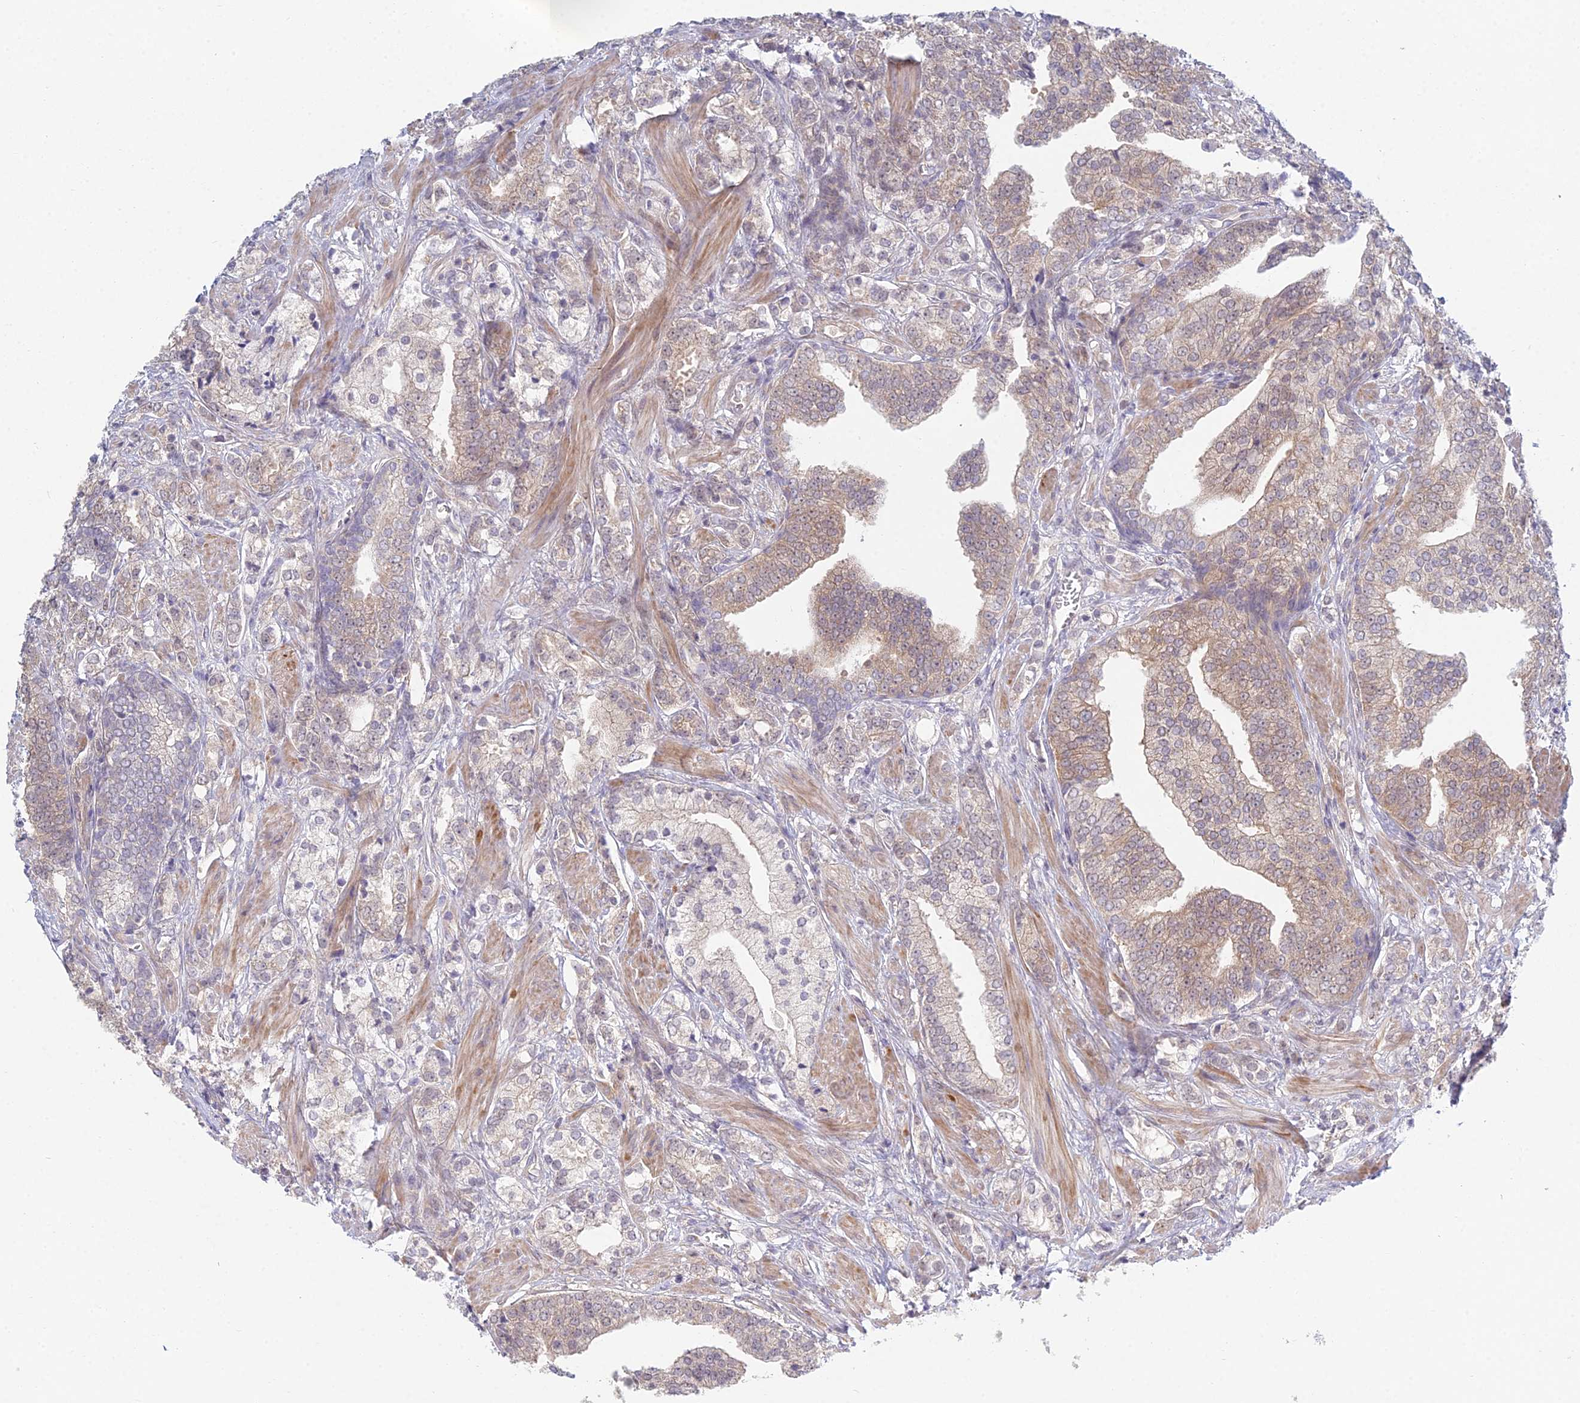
{"staining": {"intensity": "negative", "quantity": "none", "location": "none"}, "tissue": "prostate cancer", "cell_type": "Tumor cells", "image_type": "cancer", "snomed": [{"axis": "morphology", "description": "Adenocarcinoma, High grade"}, {"axis": "topography", "description": "Prostate"}], "caption": "There is no significant expression in tumor cells of prostate high-grade adenocarcinoma.", "gene": "METTL26", "patient": {"sex": "male", "age": 50}}